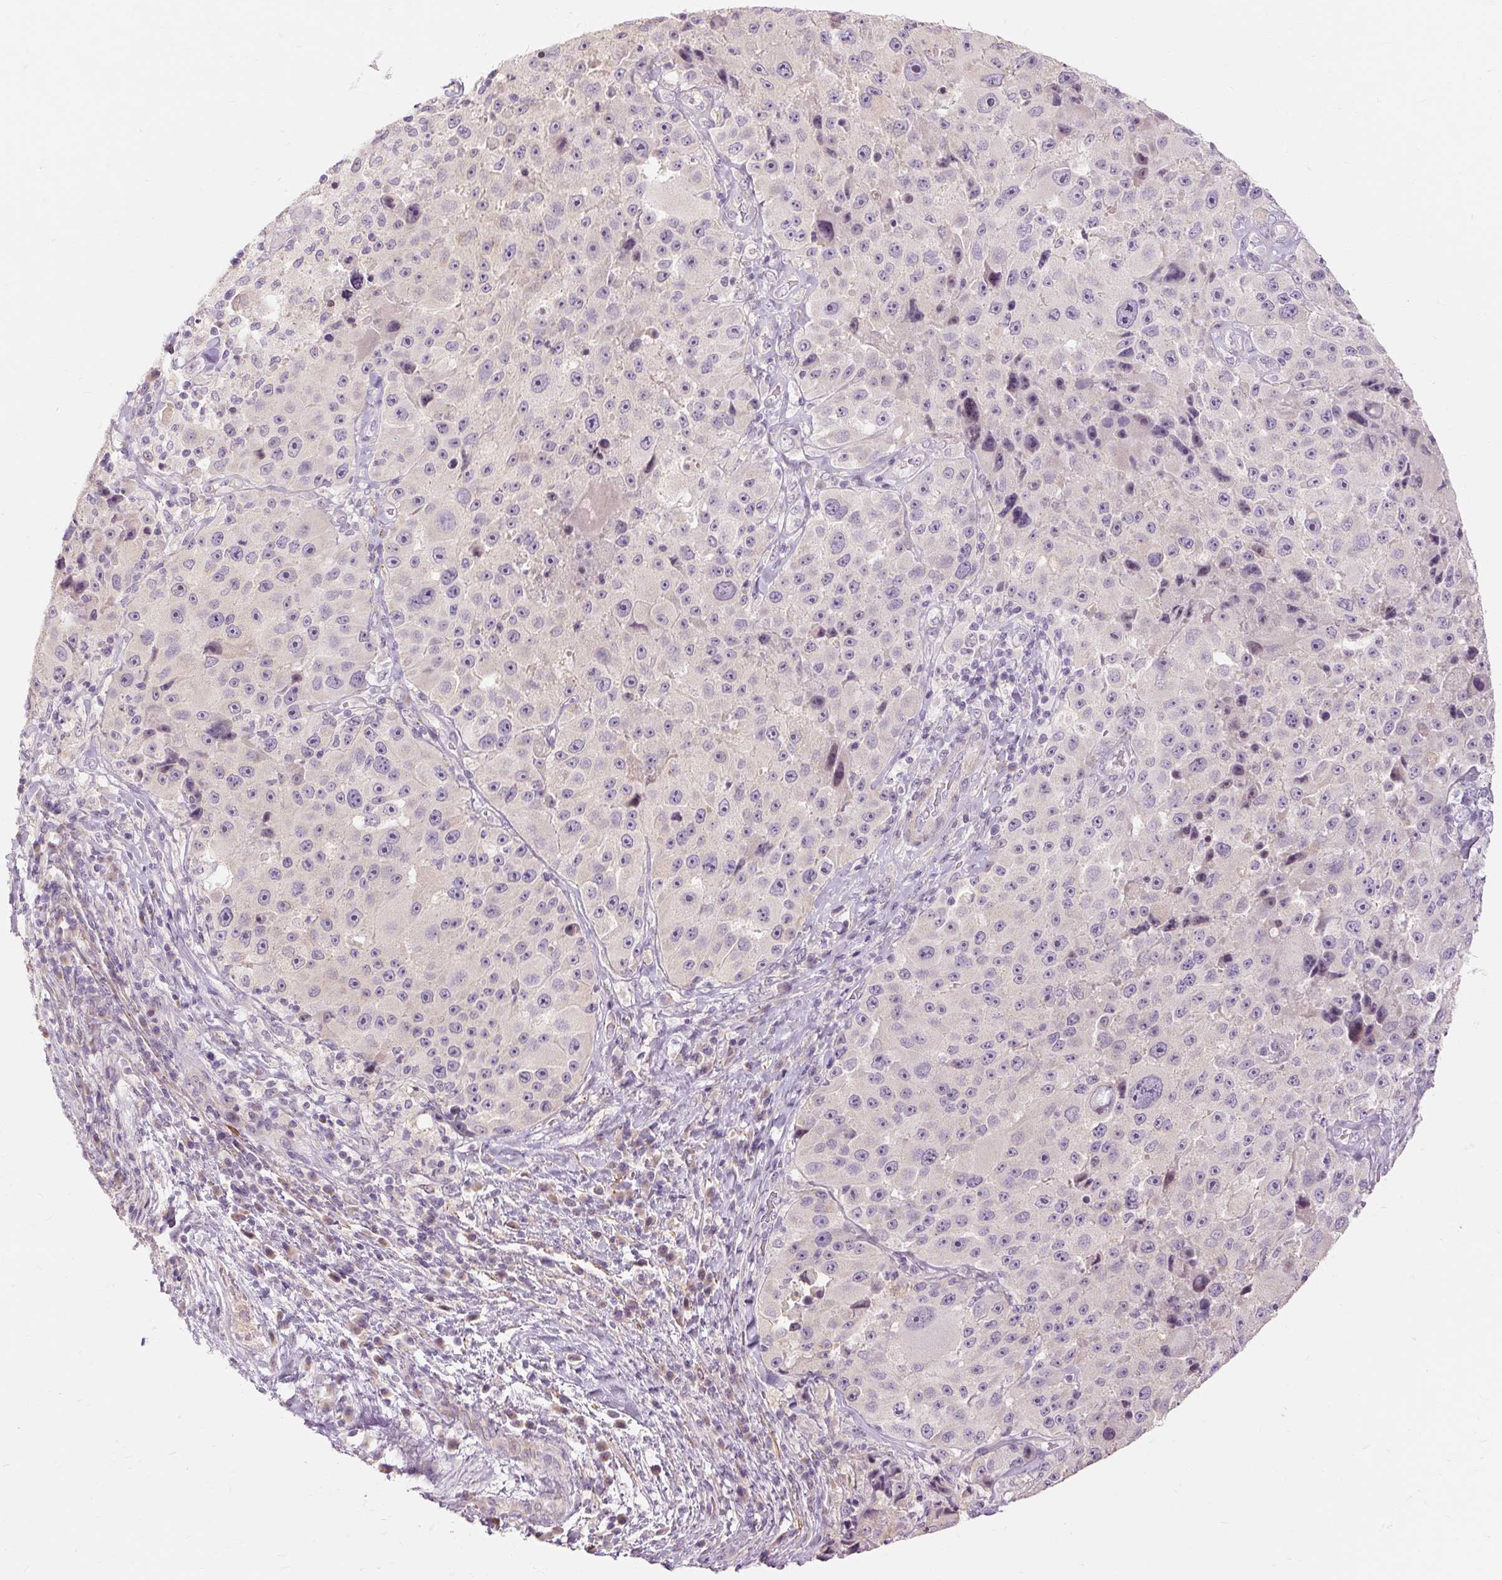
{"staining": {"intensity": "negative", "quantity": "none", "location": "none"}, "tissue": "melanoma", "cell_type": "Tumor cells", "image_type": "cancer", "snomed": [{"axis": "morphology", "description": "Malignant melanoma, Metastatic site"}, {"axis": "topography", "description": "Lymph node"}], "caption": "Tumor cells are negative for brown protein staining in melanoma.", "gene": "CAPN3", "patient": {"sex": "male", "age": 62}}